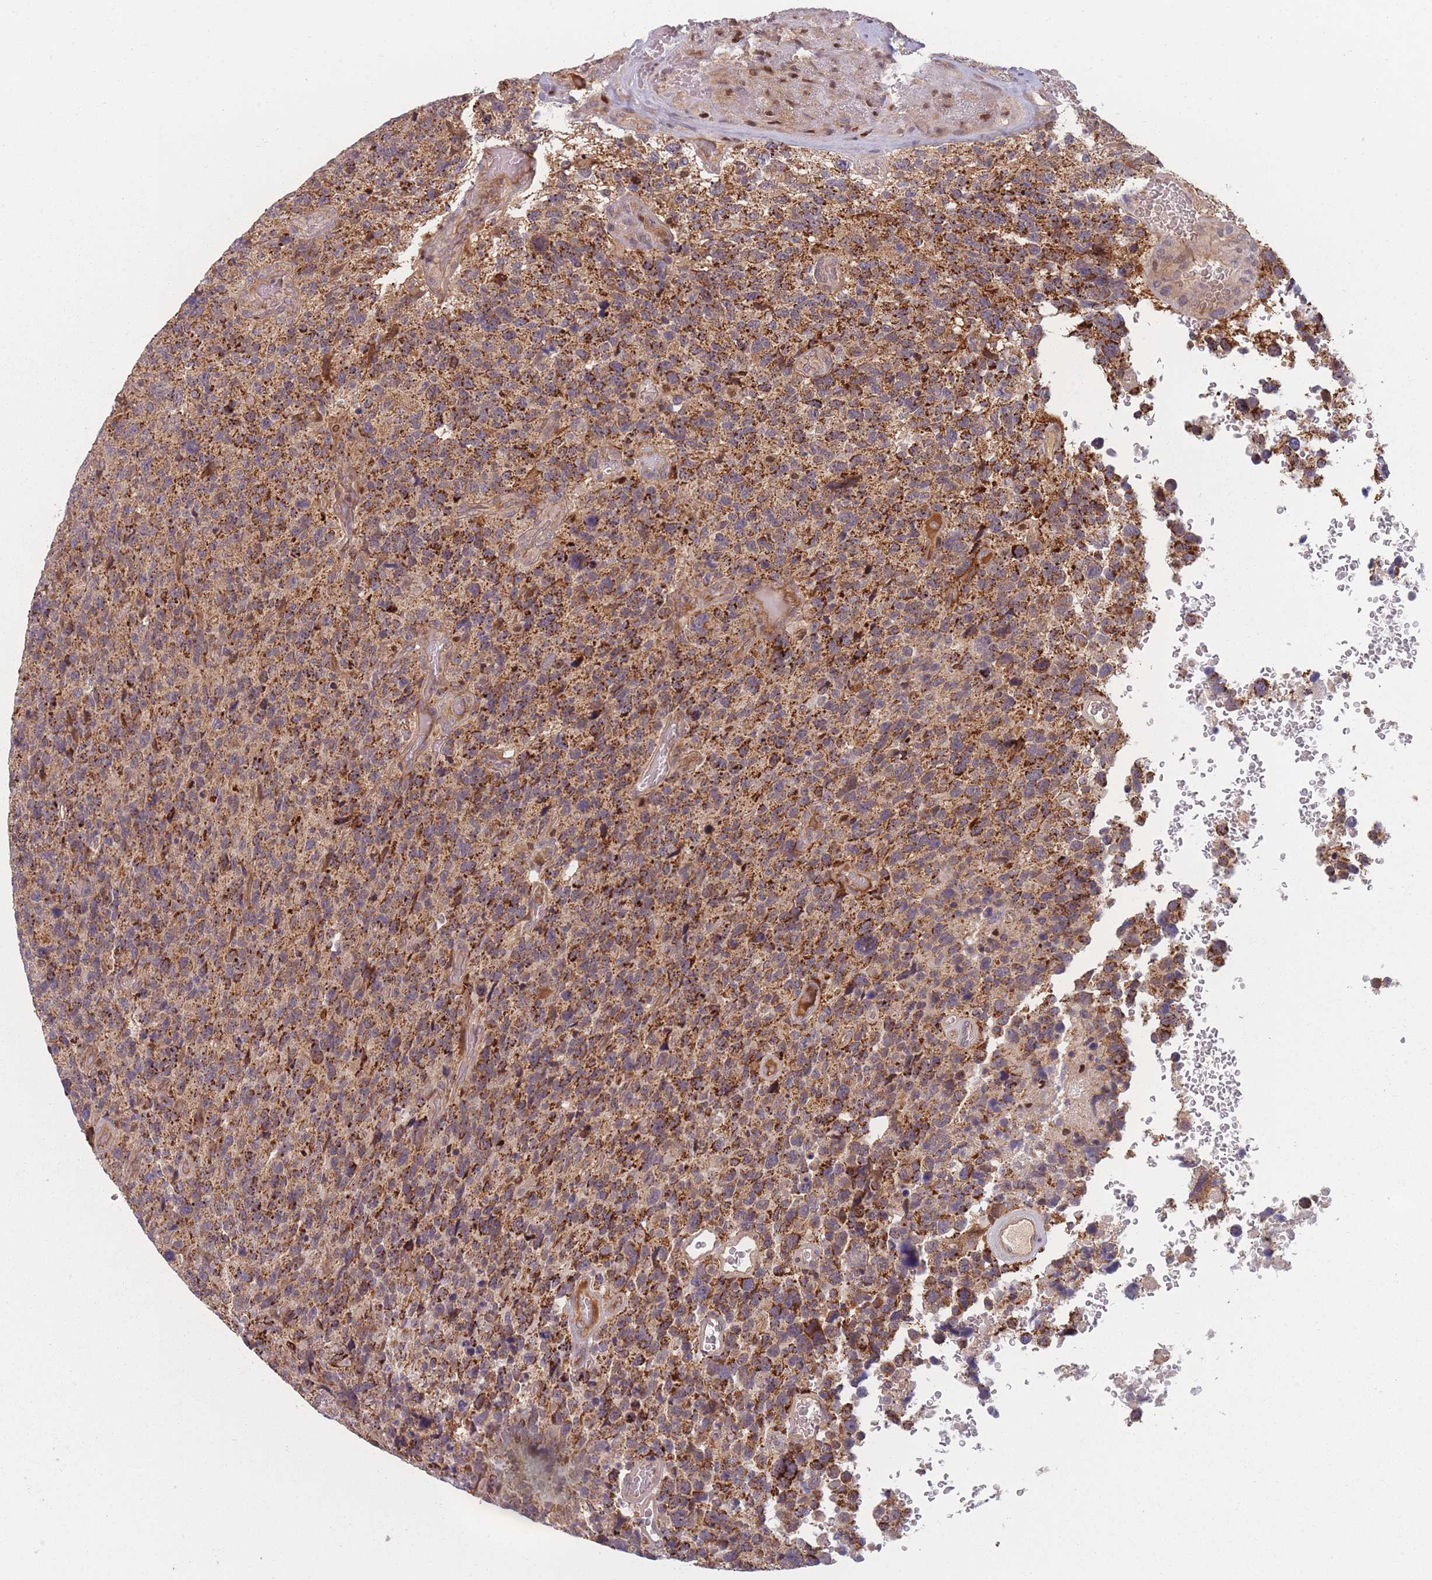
{"staining": {"intensity": "strong", "quantity": "25%-75%", "location": "cytoplasmic/membranous"}, "tissue": "glioma", "cell_type": "Tumor cells", "image_type": "cancer", "snomed": [{"axis": "morphology", "description": "Glioma, malignant, High grade"}, {"axis": "topography", "description": "Brain"}], "caption": "An immunohistochemistry photomicrograph of neoplastic tissue is shown. Protein staining in brown shows strong cytoplasmic/membranous positivity in high-grade glioma (malignant) within tumor cells.", "gene": "FAM153A", "patient": {"sex": "male", "age": 69}}